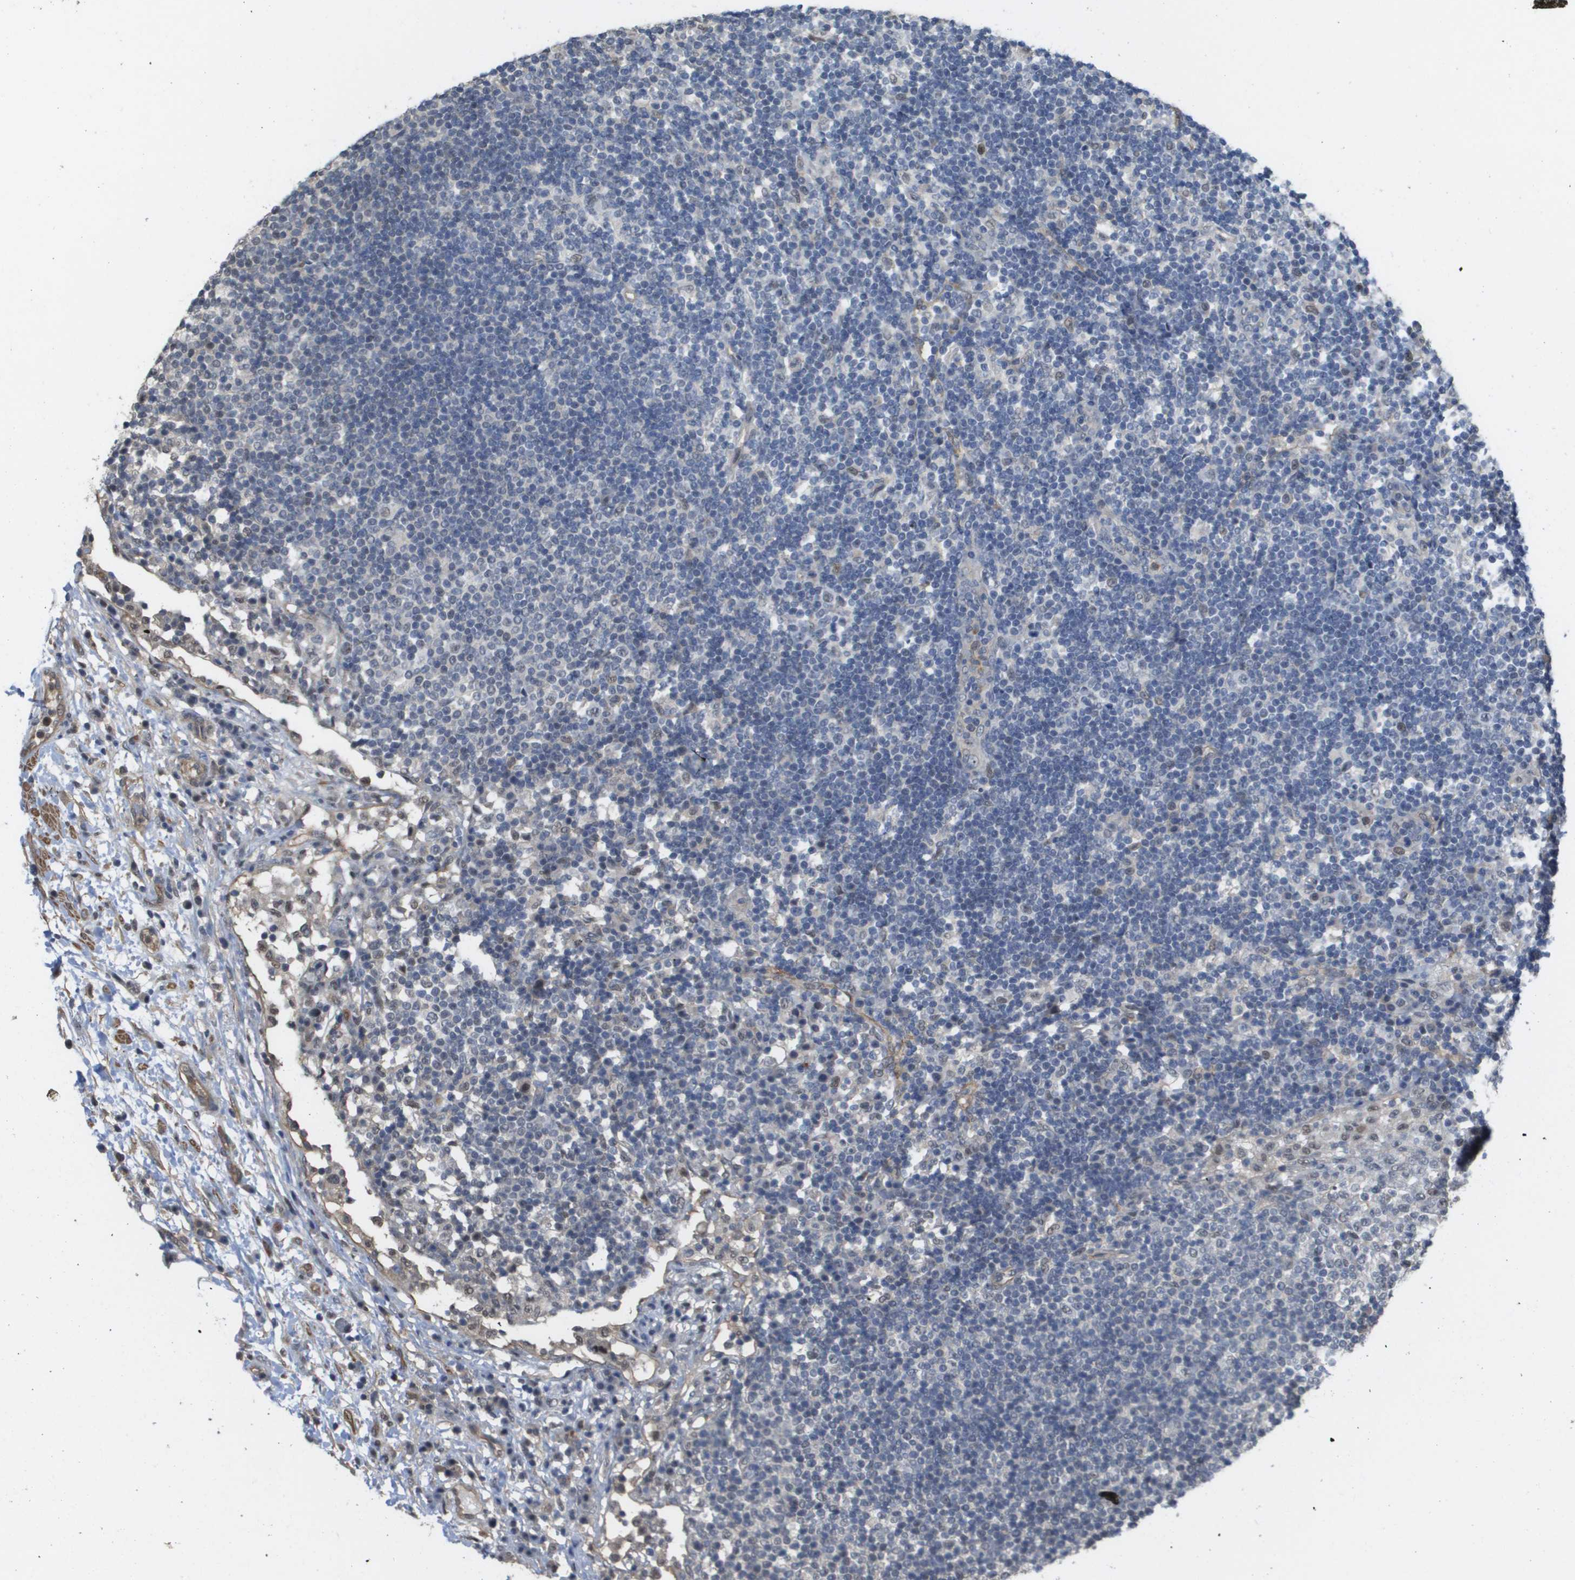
{"staining": {"intensity": "weak", "quantity": "<25%", "location": "nuclear"}, "tissue": "lymph node", "cell_type": "Germinal center cells", "image_type": "normal", "snomed": [{"axis": "morphology", "description": "Normal tissue, NOS"}, {"axis": "topography", "description": "Lymph node"}], "caption": "Immunohistochemical staining of normal lymph node demonstrates no significant staining in germinal center cells. (Brightfield microscopy of DAB (3,3'-diaminobenzidine) immunohistochemistry (IHC) at high magnification).", "gene": "RNF112", "patient": {"sex": "female", "age": 53}}